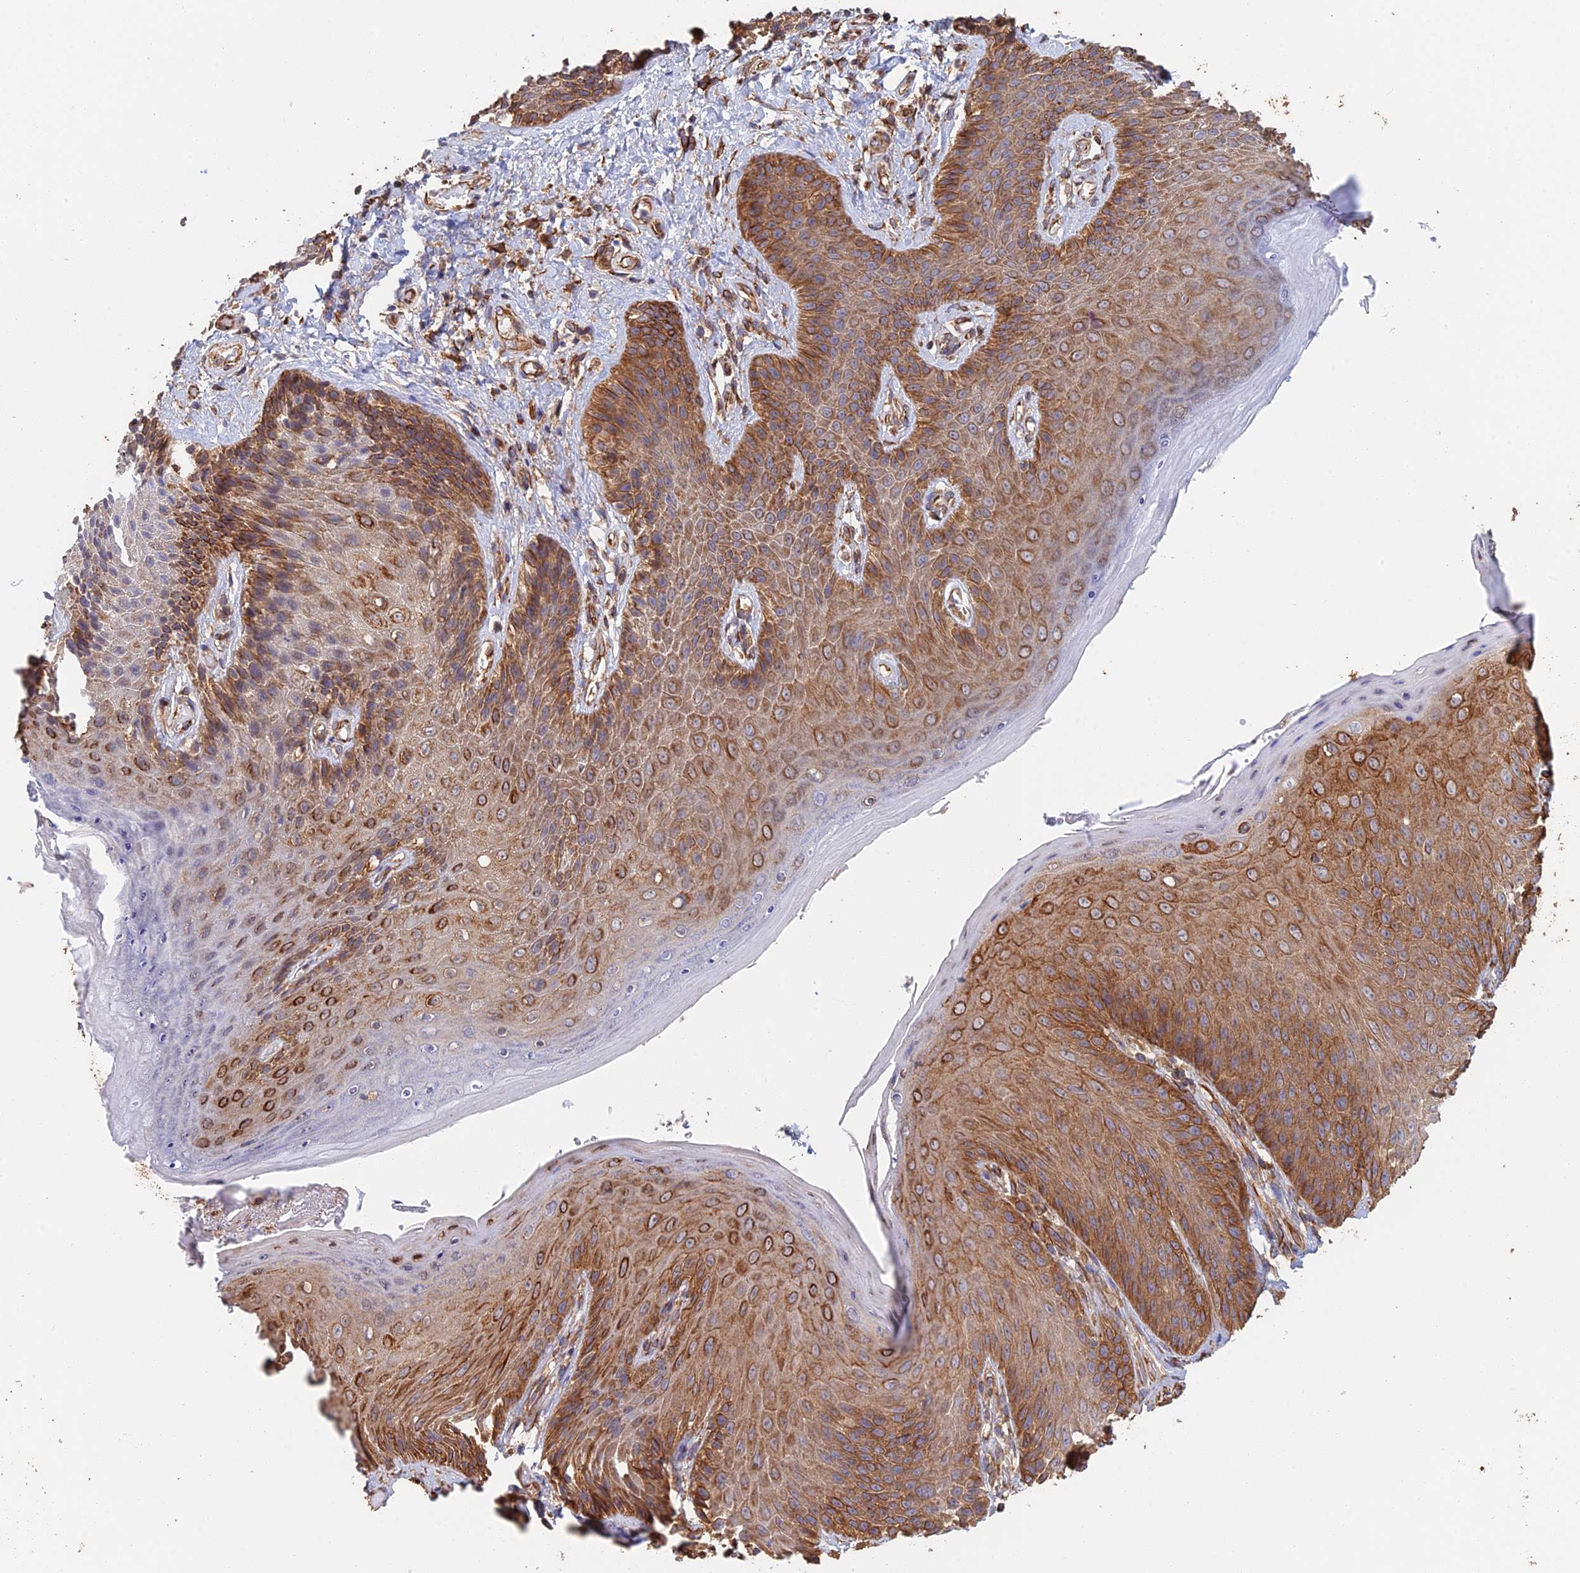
{"staining": {"intensity": "strong", "quantity": ">75%", "location": "cytoplasmic/membranous"}, "tissue": "skin", "cell_type": "Epidermal cells", "image_type": "normal", "snomed": [{"axis": "morphology", "description": "Normal tissue, NOS"}, {"axis": "topography", "description": "Anal"}], "caption": "Protein expression by immunohistochemistry demonstrates strong cytoplasmic/membranous staining in about >75% of epidermal cells in unremarkable skin.", "gene": "WBP11", "patient": {"sex": "female", "age": 89}}